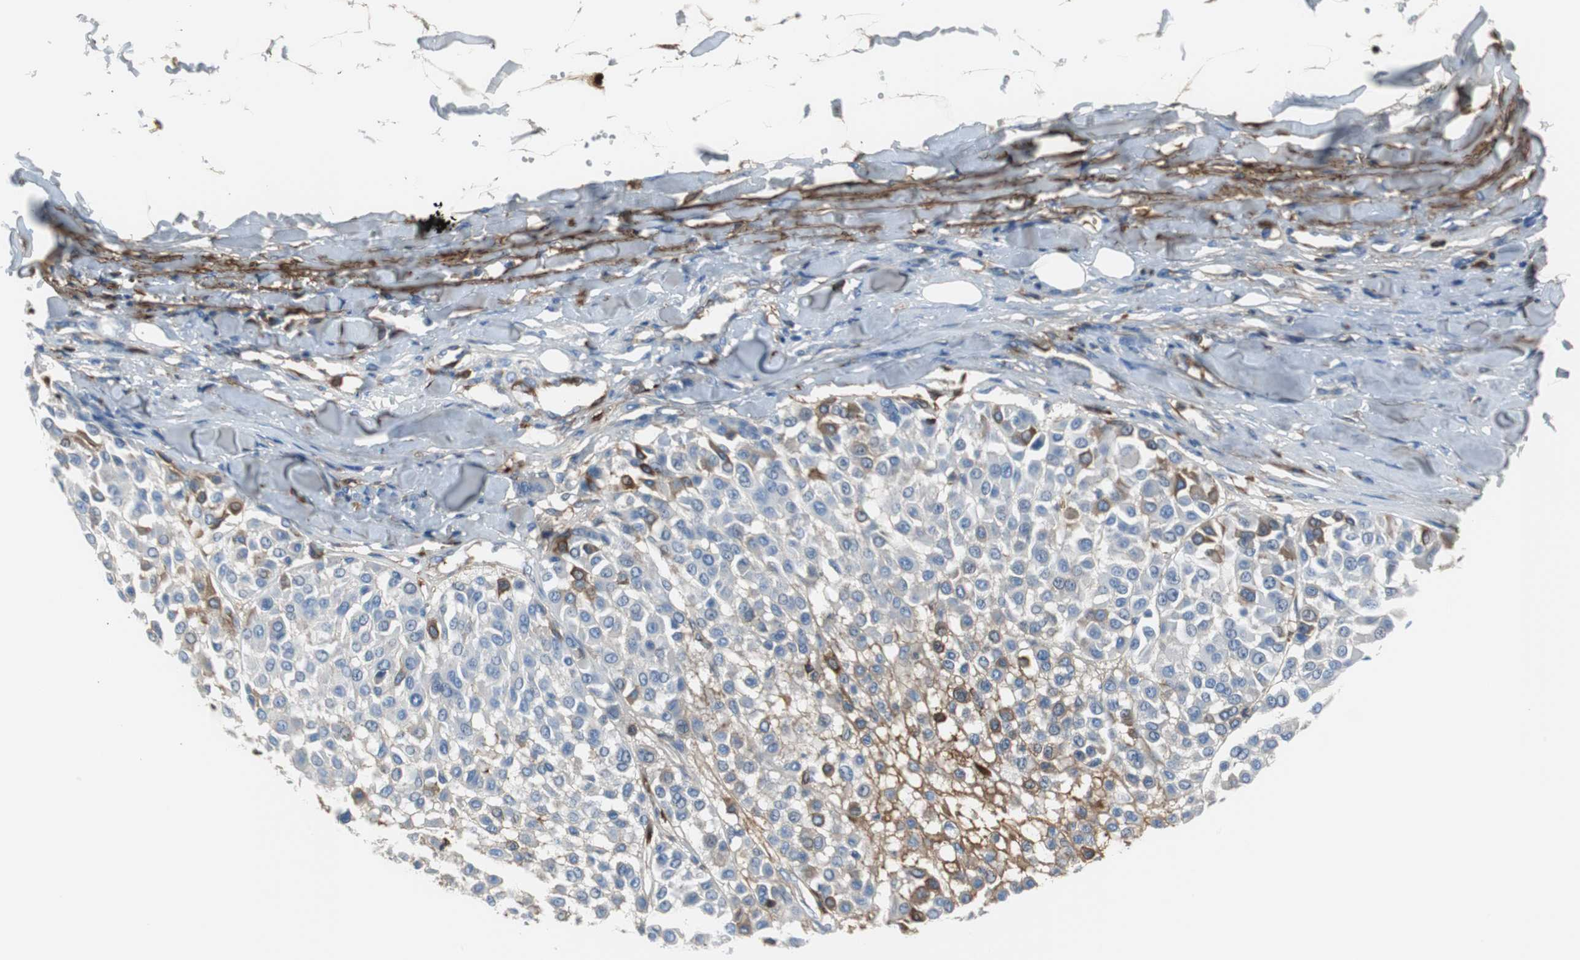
{"staining": {"intensity": "moderate", "quantity": "<25%", "location": "cytoplasmic/membranous"}, "tissue": "melanoma", "cell_type": "Tumor cells", "image_type": "cancer", "snomed": [{"axis": "morphology", "description": "Malignant melanoma, Metastatic site"}, {"axis": "topography", "description": "Soft tissue"}], "caption": "Immunohistochemical staining of human malignant melanoma (metastatic site) reveals moderate cytoplasmic/membranous protein positivity in about <25% of tumor cells.", "gene": "APCS", "patient": {"sex": "male", "age": 41}}